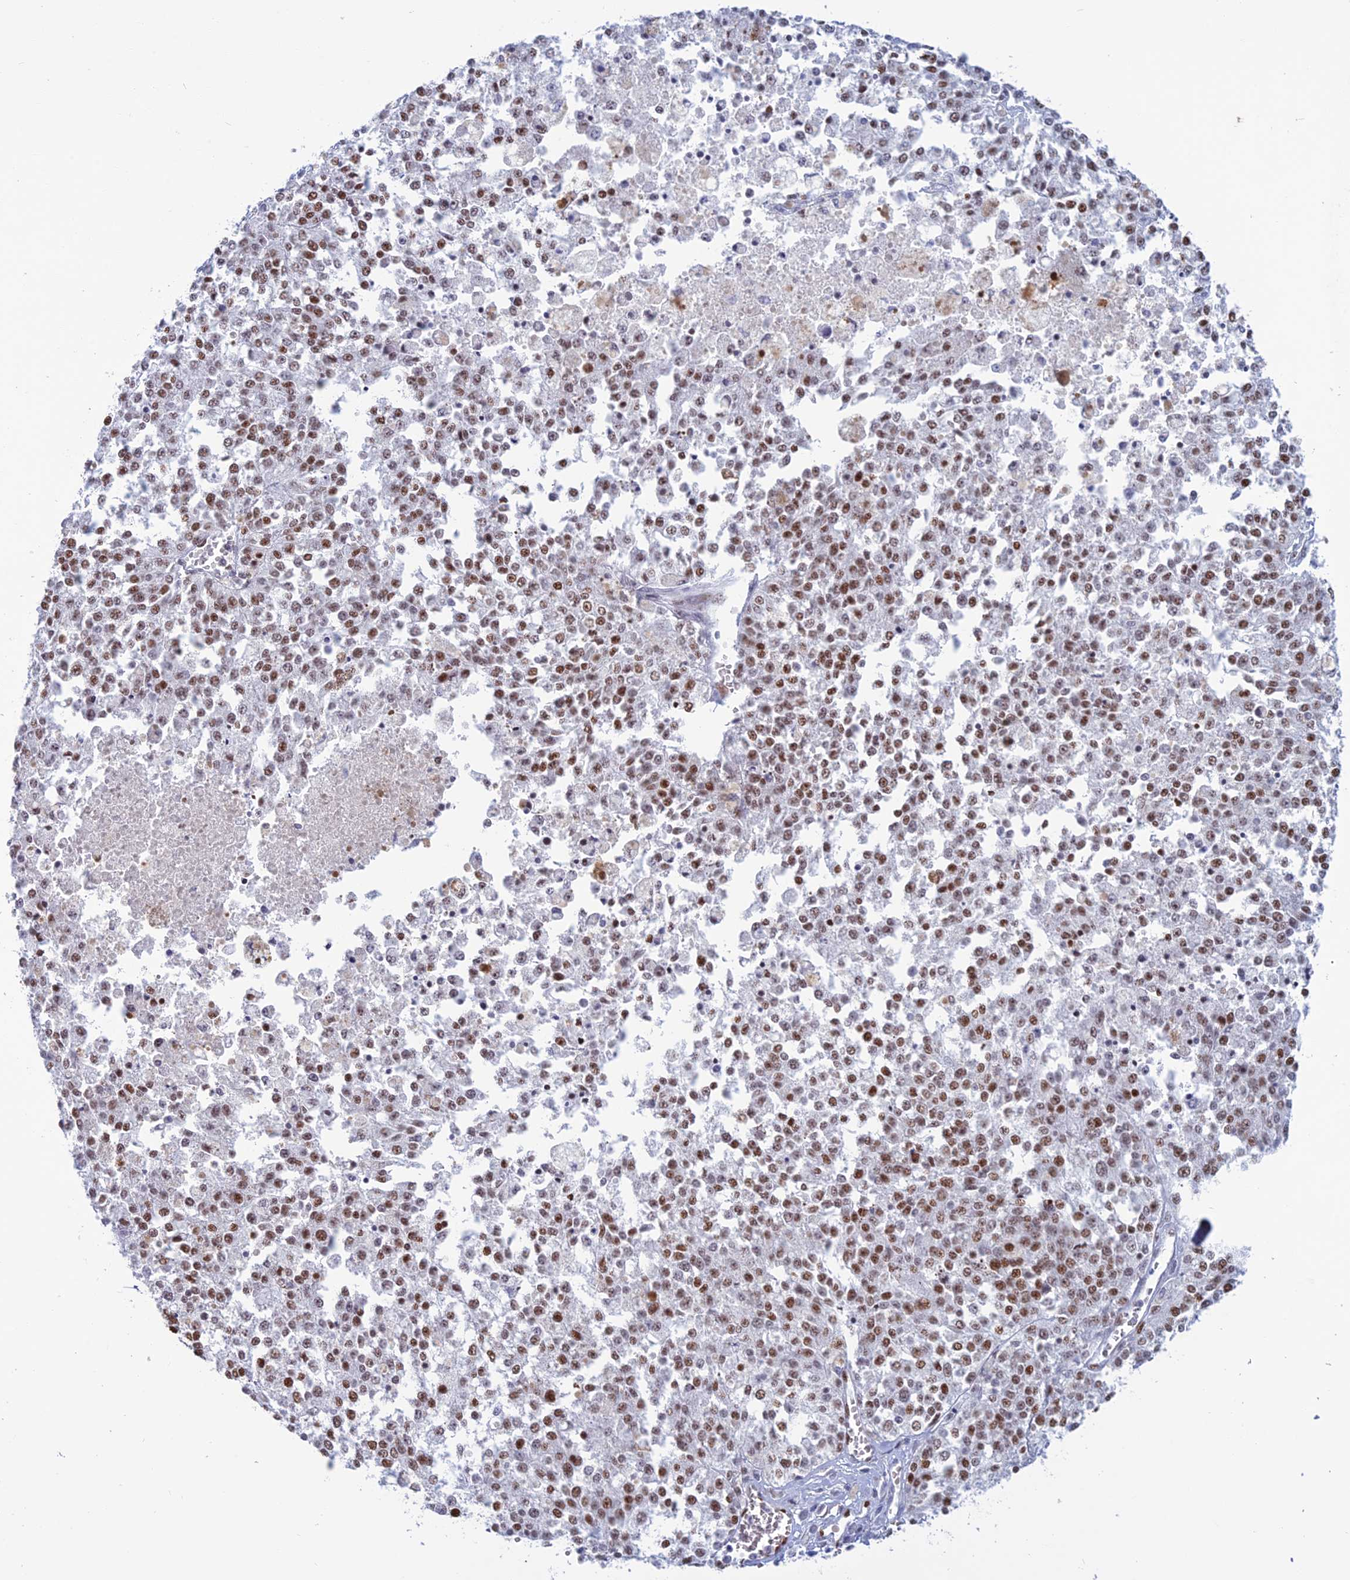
{"staining": {"intensity": "moderate", "quantity": ">75%", "location": "nuclear"}, "tissue": "melanoma", "cell_type": "Tumor cells", "image_type": "cancer", "snomed": [{"axis": "morphology", "description": "Malignant melanoma, NOS"}, {"axis": "topography", "description": "Skin"}], "caption": "Melanoma was stained to show a protein in brown. There is medium levels of moderate nuclear expression in about >75% of tumor cells. The staining is performed using DAB brown chromogen to label protein expression. The nuclei are counter-stained blue using hematoxylin.", "gene": "NOL4L", "patient": {"sex": "female", "age": 64}}